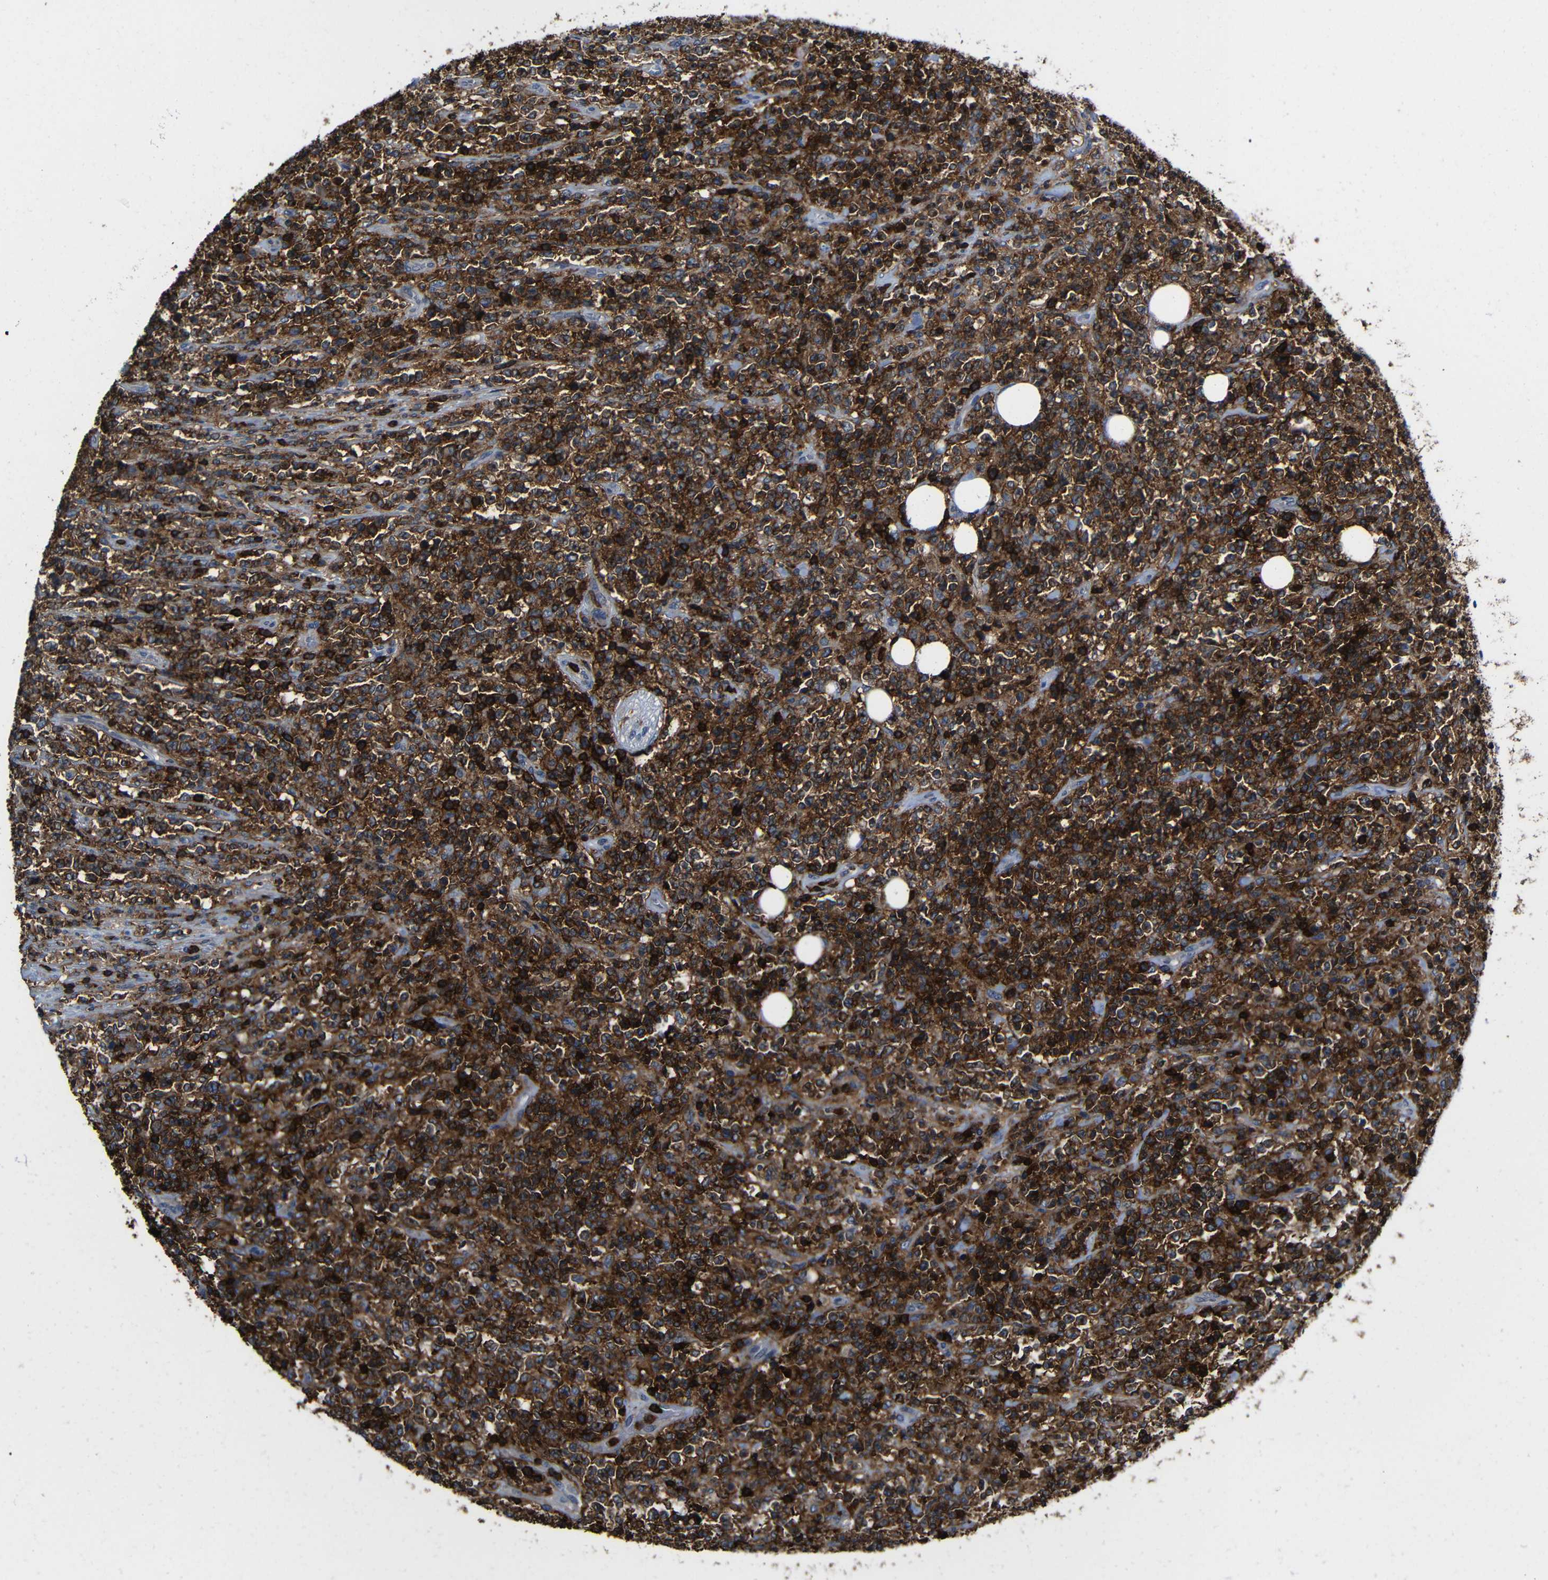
{"staining": {"intensity": "strong", "quantity": ">75%", "location": "cytoplasmic/membranous"}, "tissue": "lymphoma", "cell_type": "Tumor cells", "image_type": "cancer", "snomed": [{"axis": "morphology", "description": "Malignant lymphoma, non-Hodgkin's type, High grade"}, {"axis": "topography", "description": "Soft tissue"}], "caption": "DAB immunohistochemical staining of lymphoma exhibits strong cytoplasmic/membranous protein staining in about >75% of tumor cells.", "gene": "P2RY12", "patient": {"sex": "male", "age": 18}}